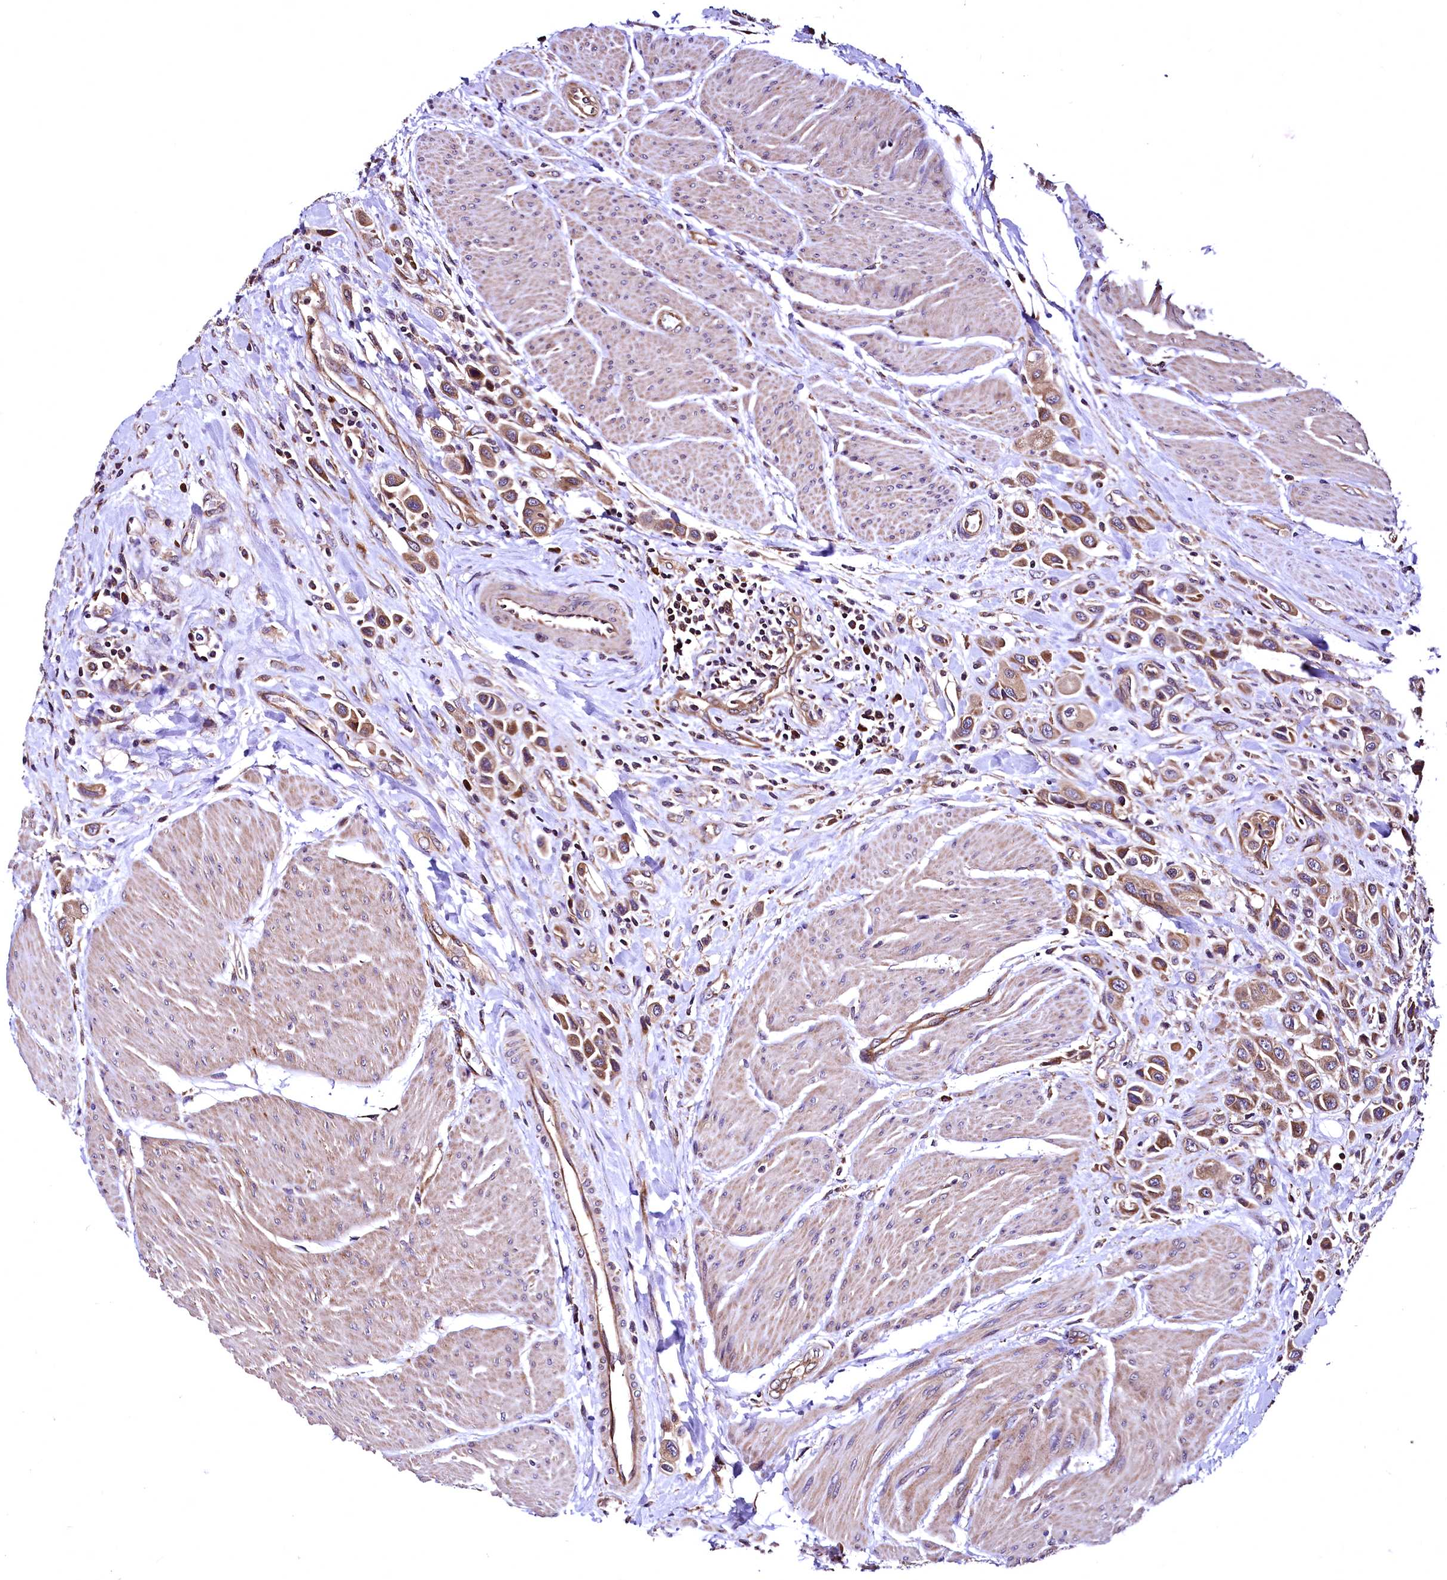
{"staining": {"intensity": "moderate", "quantity": ">75%", "location": "cytoplasmic/membranous"}, "tissue": "urothelial cancer", "cell_type": "Tumor cells", "image_type": "cancer", "snomed": [{"axis": "morphology", "description": "Urothelial carcinoma, High grade"}, {"axis": "topography", "description": "Urinary bladder"}], "caption": "High-grade urothelial carcinoma stained for a protein (brown) demonstrates moderate cytoplasmic/membranous positive expression in approximately >75% of tumor cells.", "gene": "LRSAM1", "patient": {"sex": "male", "age": 50}}